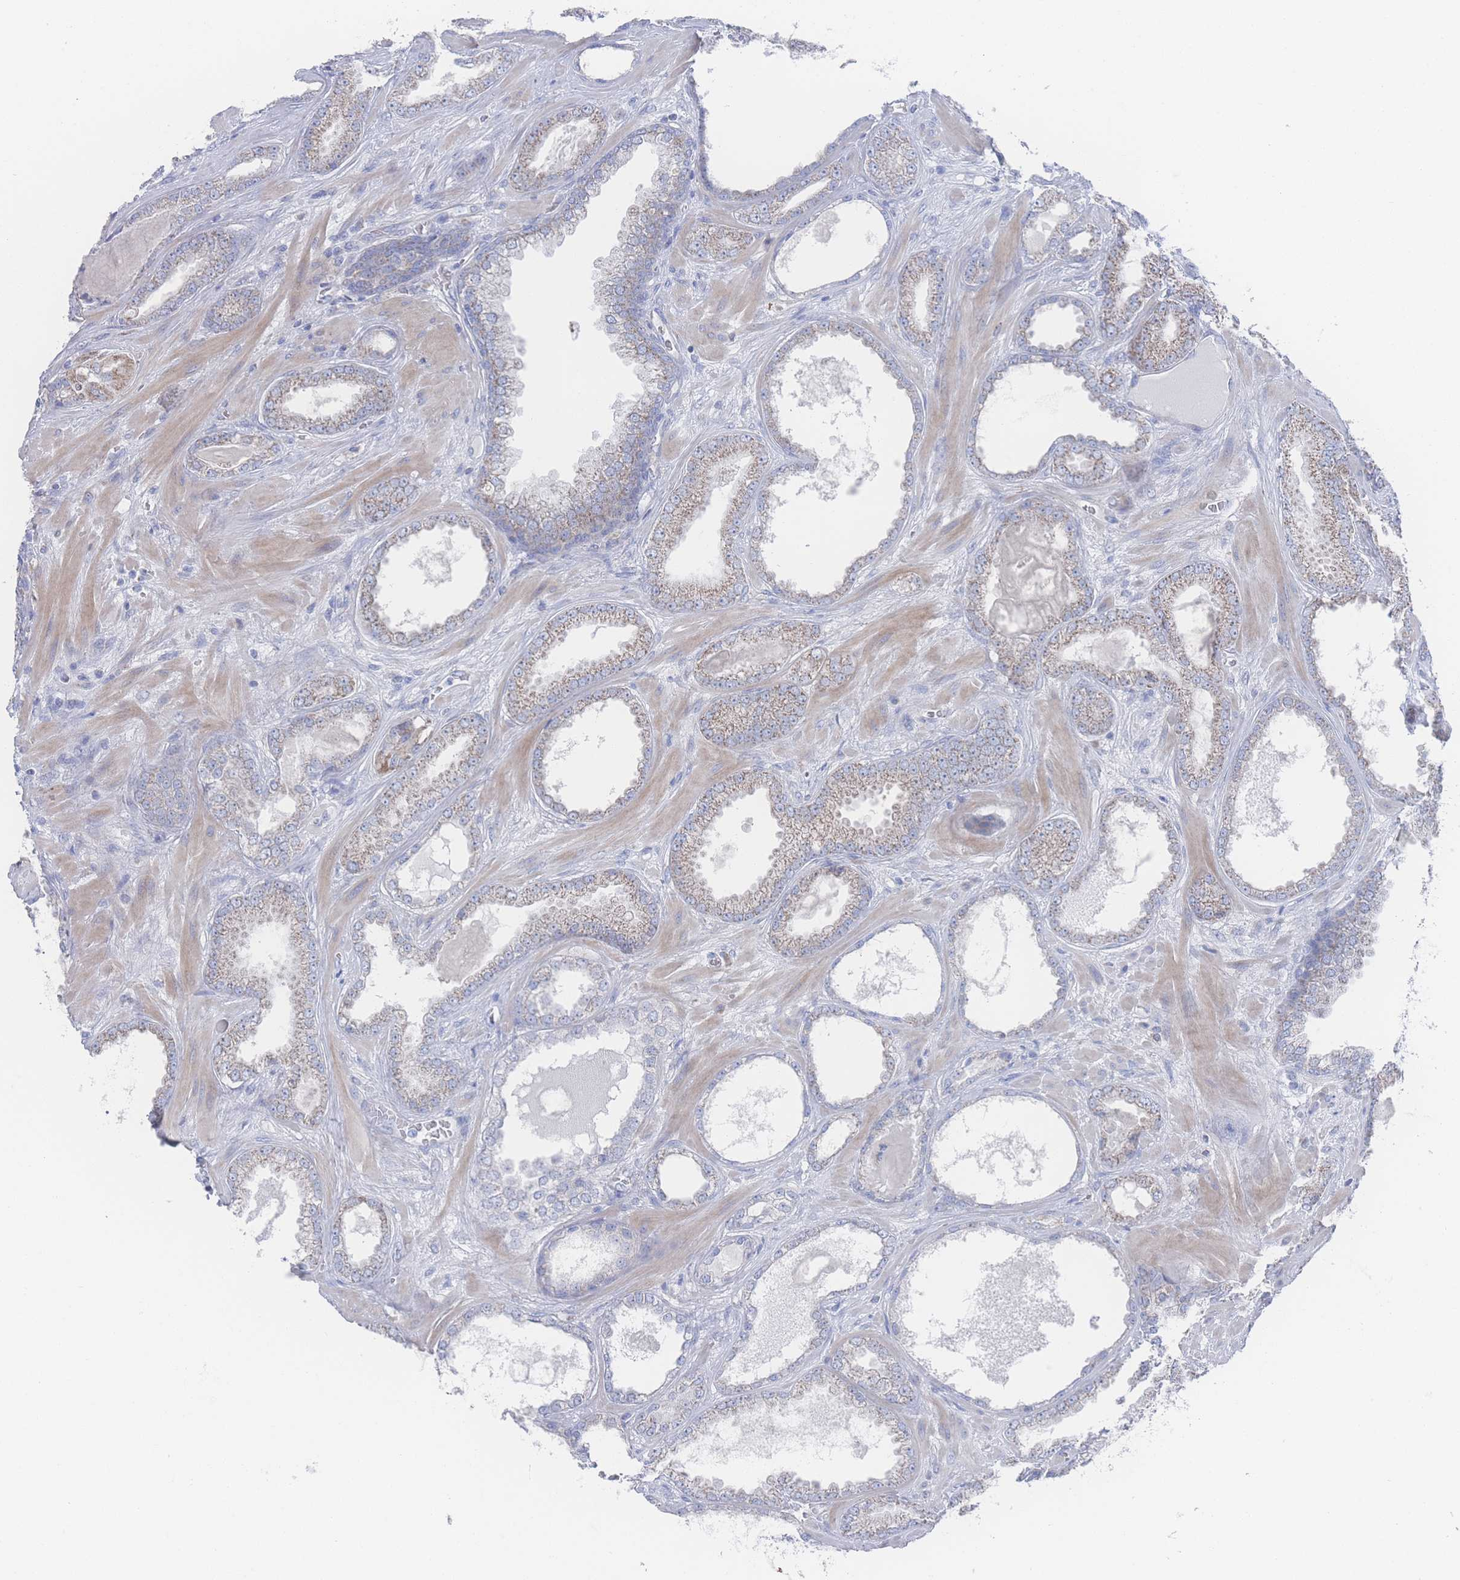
{"staining": {"intensity": "moderate", "quantity": "25%-75%", "location": "cytoplasmic/membranous"}, "tissue": "prostate cancer", "cell_type": "Tumor cells", "image_type": "cancer", "snomed": [{"axis": "morphology", "description": "Adenocarcinoma, Low grade"}, {"axis": "topography", "description": "Prostate"}], "caption": "Prostate cancer (low-grade adenocarcinoma) tissue demonstrates moderate cytoplasmic/membranous staining in about 25%-75% of tumor cells", "gene": "SNPH", "patient": {"sex": "male", "age": 57}}